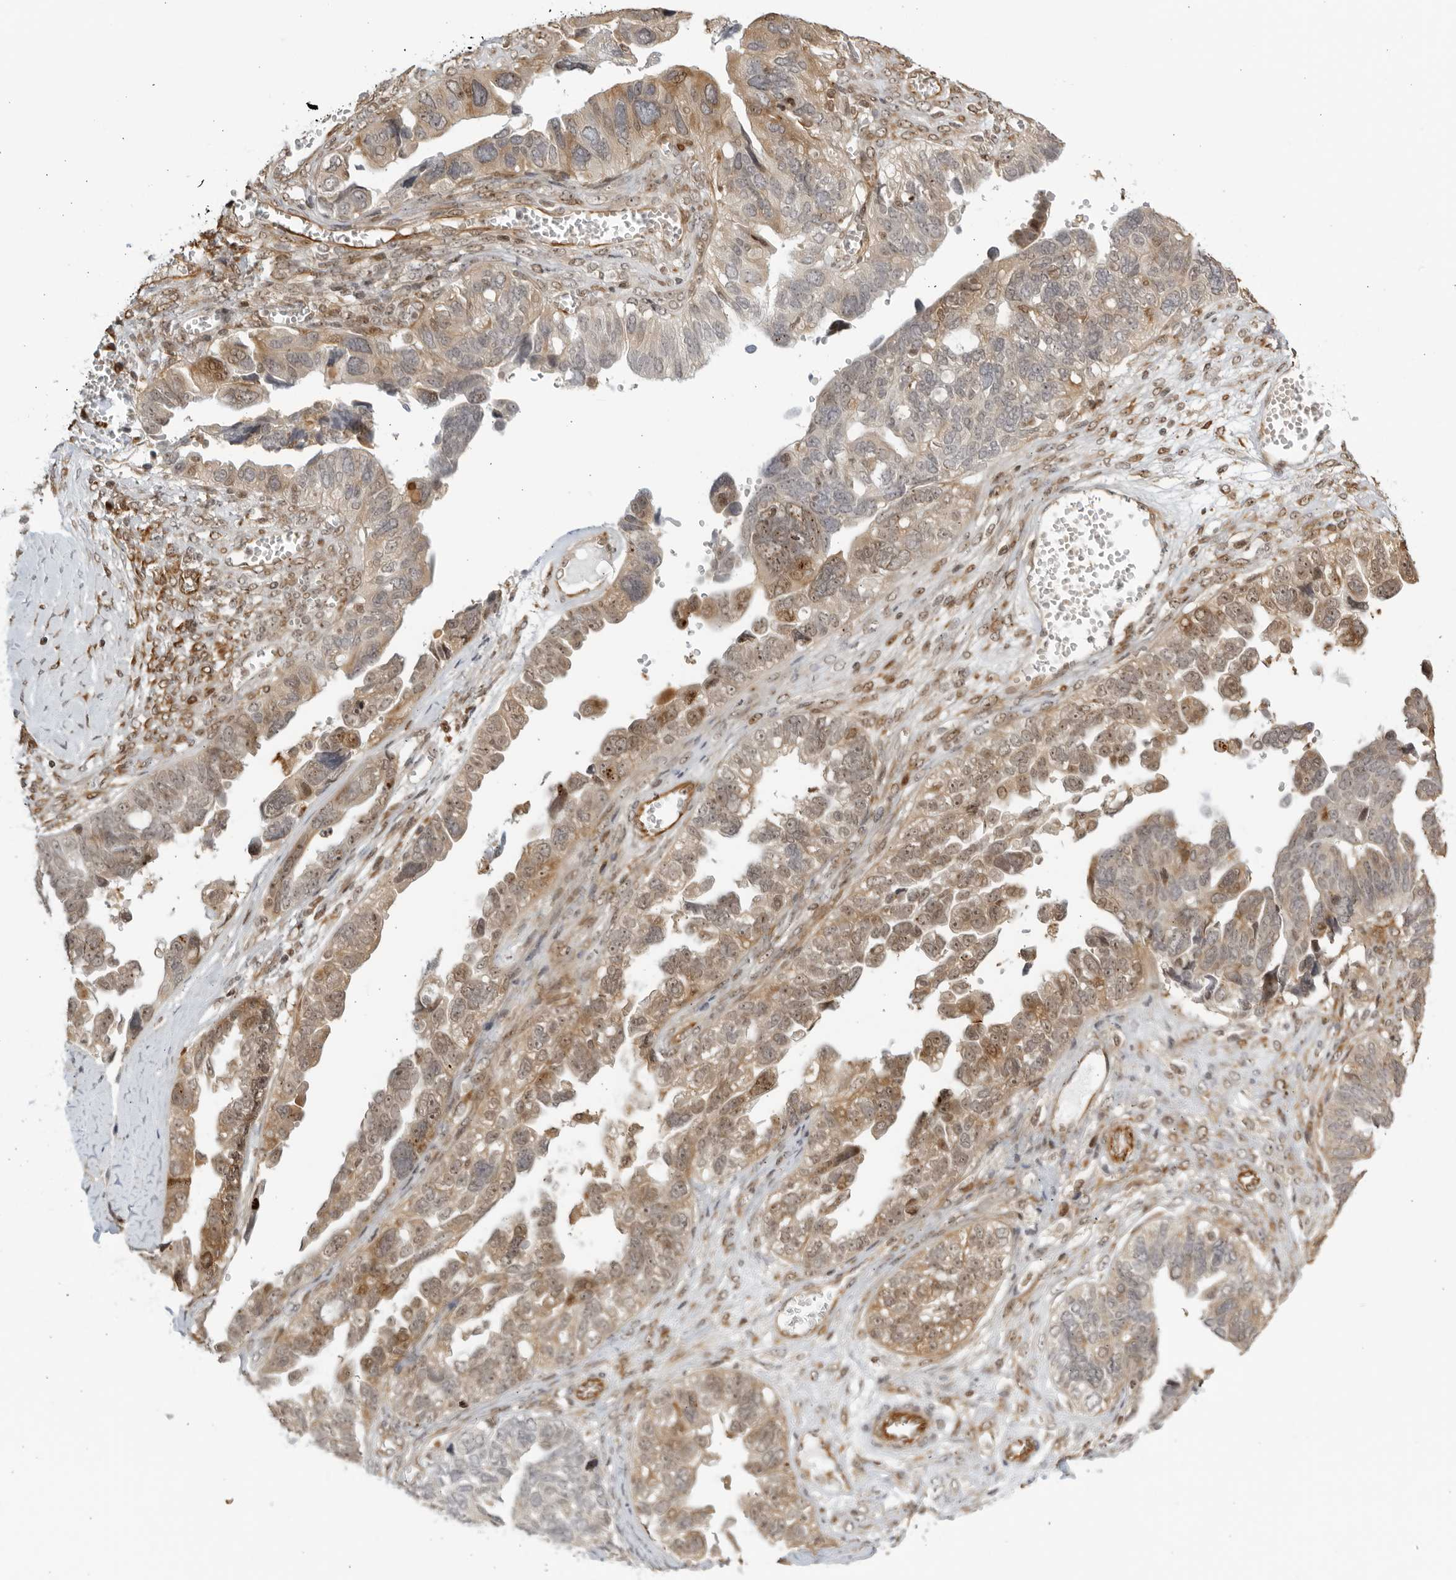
{"staining": {"intensity": "moderate", "quantity": "25%-75%", "location": "cytoplasmic/membranous,nuclear"}, "tissue": "ovarian cancer", "cell_type": "Tumor cells", "image_type": "cancer", "snomed": [{"axis": "morphology", "description": "Cystadenocarcinoma, serous, NOS"}, {"axis": "topography", "description": "Ovary"}], "caption": "Moderate cytoplasmic/membranous and nuclear staining for a protein is seen in approximately 25%-75% of tumor cells of ovarian cancer using IHC.", "gene": "TCF21", "patient": {"sex": "female", "age": 79}}